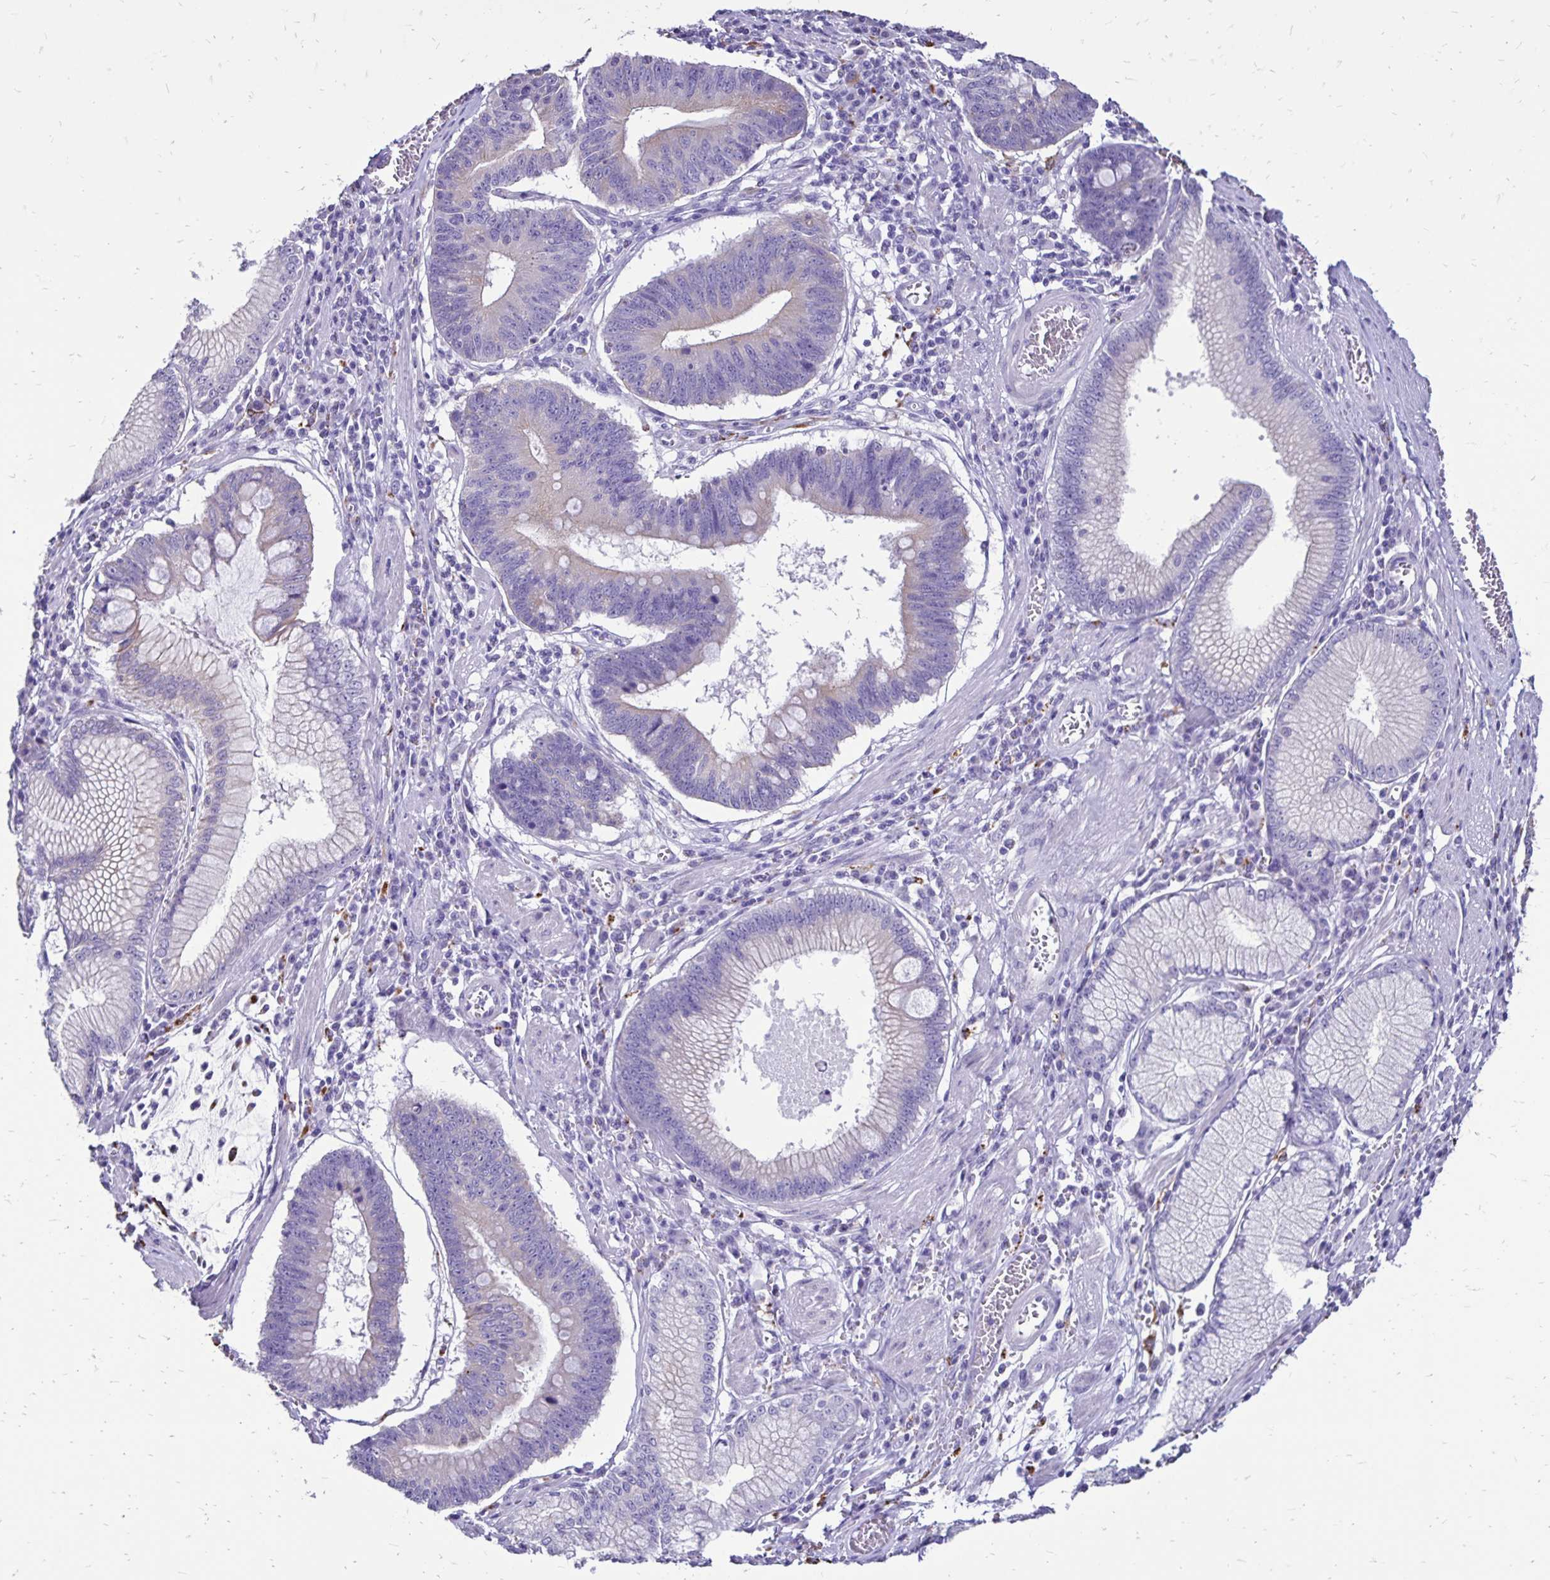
{"staining": {"intensity": "negative", "quantity": "none", "location": "none"}, "tissue": "stomach cancer", "cell_type": "Tumor cells", "image_type": "cancer", "snomed": [{"axis": "morphology", "description": "Adenocarcinoma, NOS"}, {"axis": "topography", "description": "Stomach"}], "caption": "The IHC image has no significant staining in tumor cells of stomach cancer (adenocarcinoma) tissue.", "gene": "EVPL", "patient": {"sex": "male", "age": 59}}